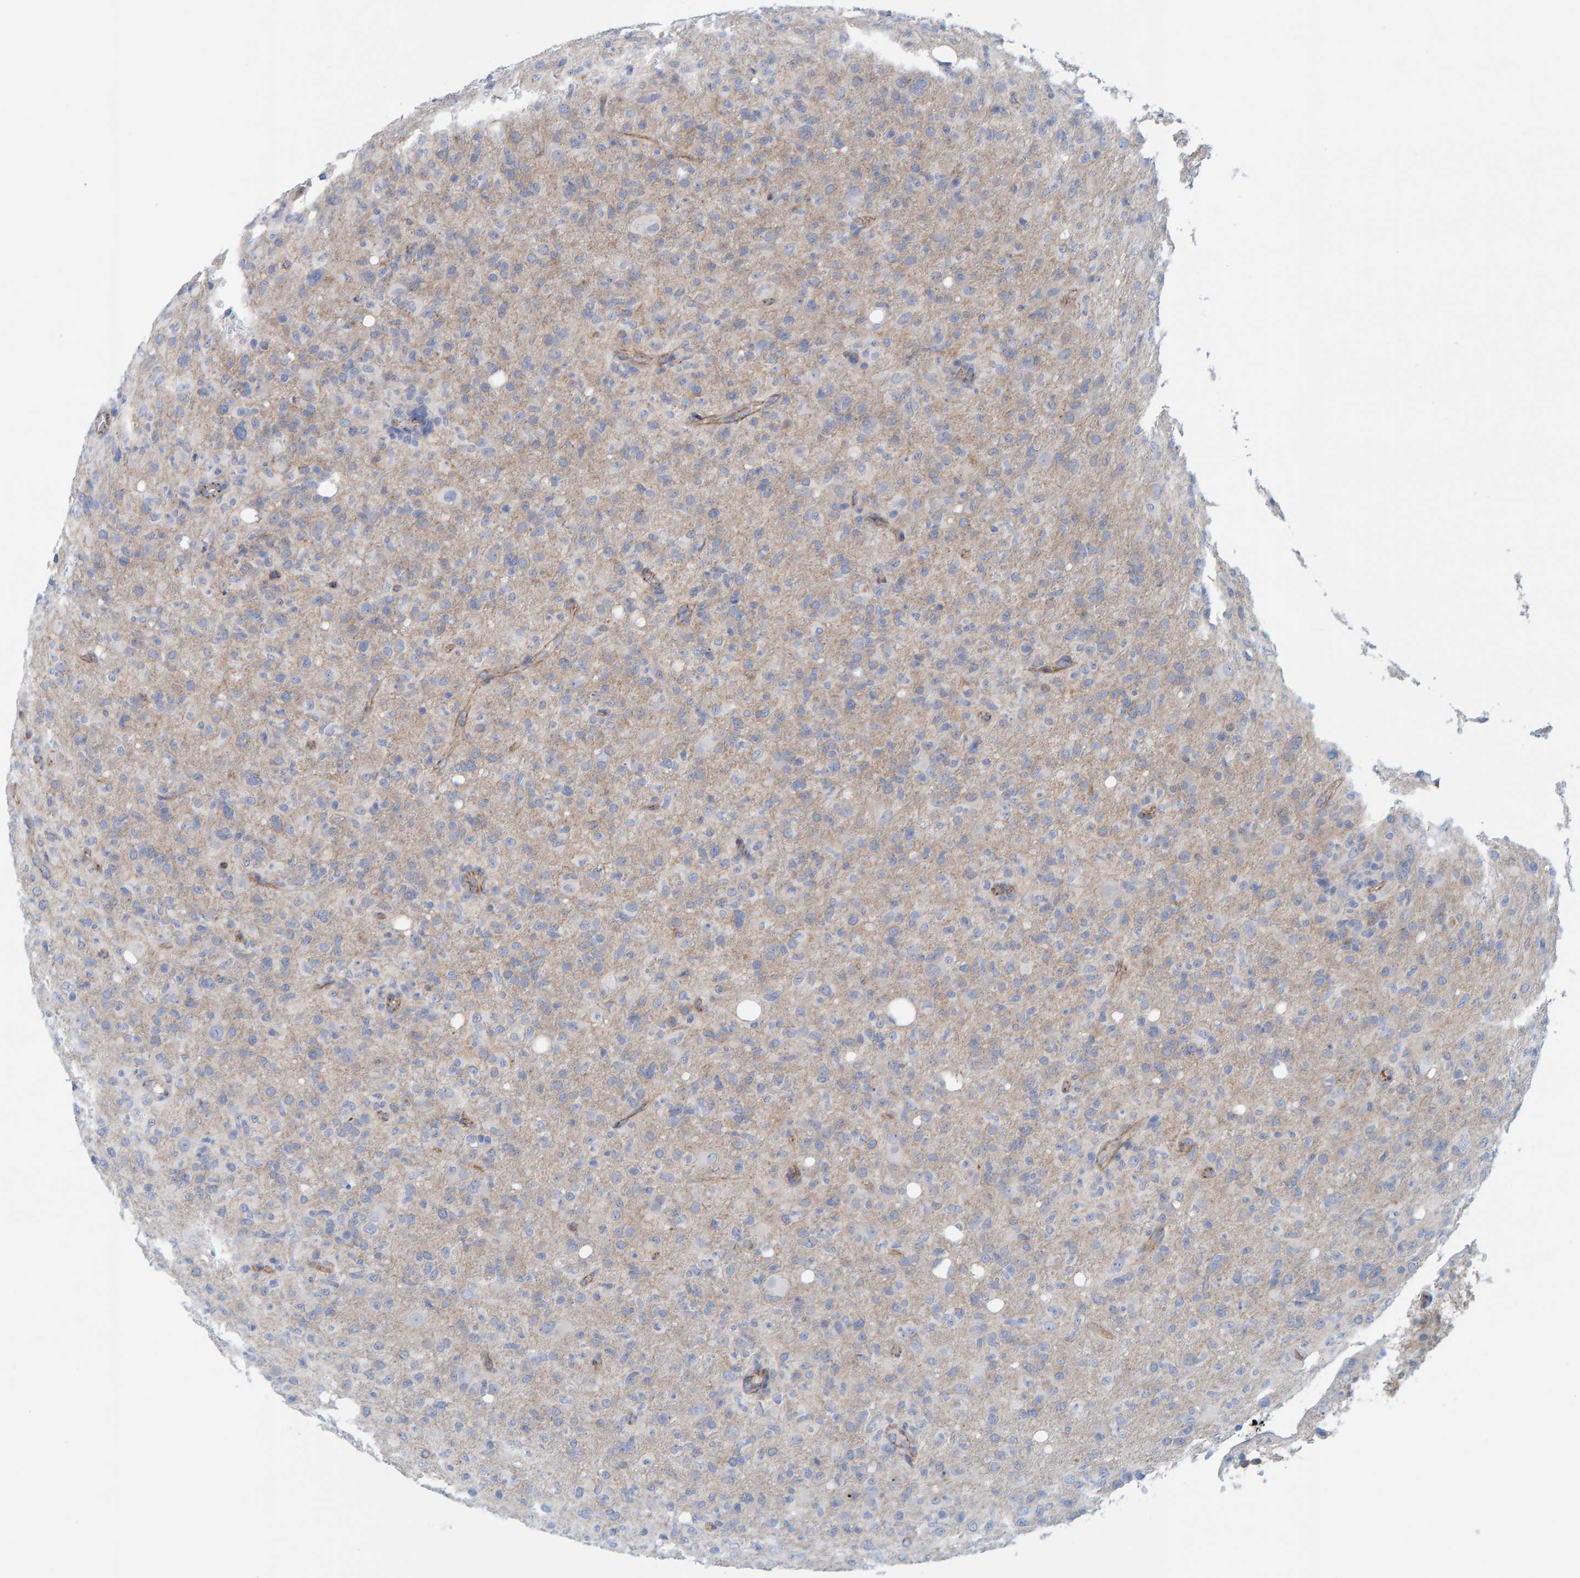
{"staining": {"intensity": "negative", "quantity": "none", "location": "none"}, "tissue": "glioma", "cell_type": "Tumor cells", "image_type": "cancer", "snomed": [{"axis": "morphology", "description": "Glioma, malignant, High grade"}, {"axis": "topography", "description": "Brain"}], "caption": "IHC photomicrograph of glioma stained for a protein (brown), which demonstrates no staining in tumor cells. Nuclei are stained in blue.", "gene": "KRBA2", "patient": {"sex": "female", "age": 57}}